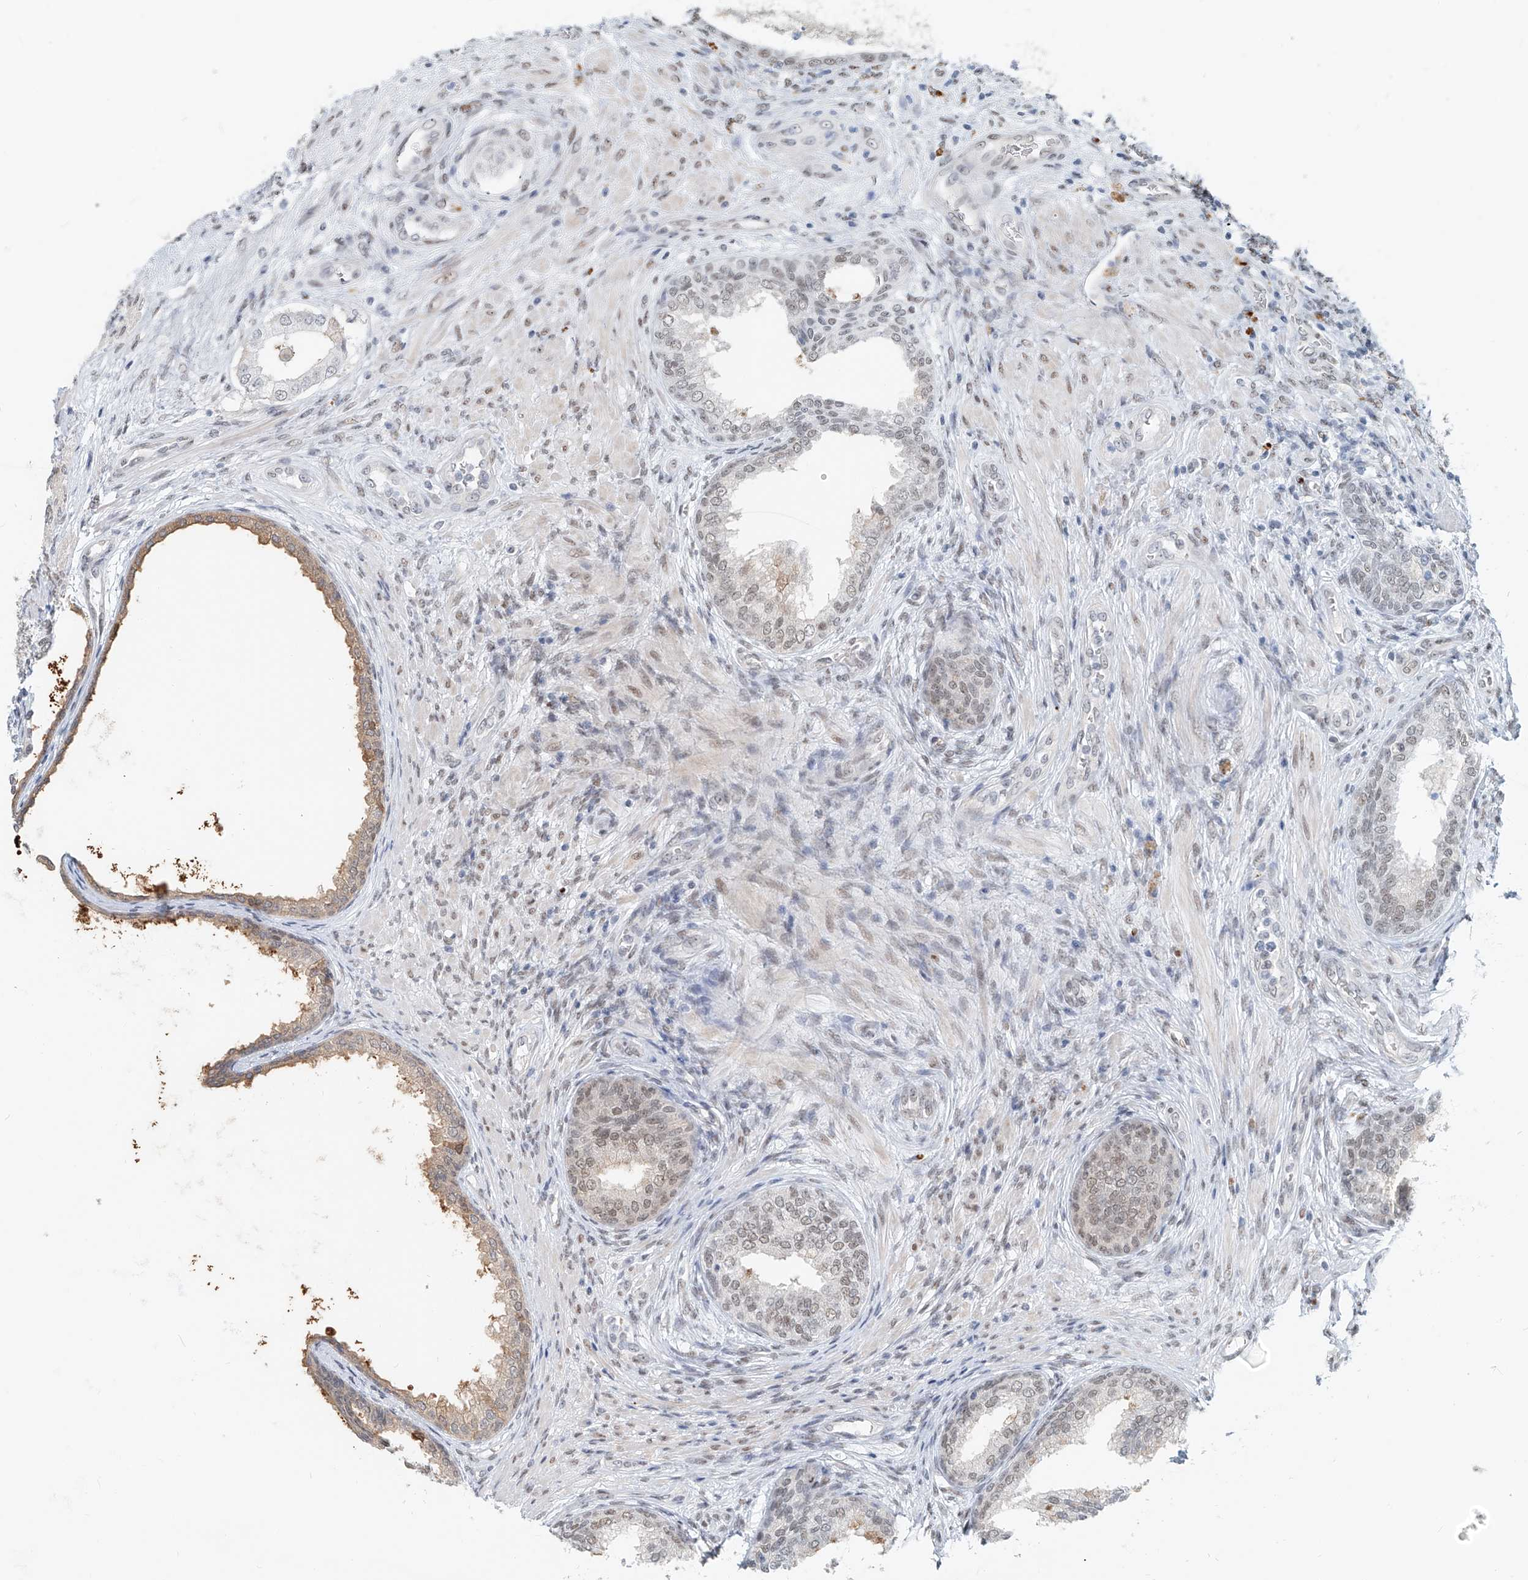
{"staining": {"intensity": "weak", "quantity": "25%-75%", "location": "cytoplasmic/membranous,nuclear"}, "tissue": "prostate", "cell_type": "Glandular cells", "image_type": "normal", "snomed": [{"axis": "morphology", "description": "Normal tissue, NOS"}, {"axis": "topography", "description": "Prostate"}], "caption": "Approximately 25%-75% of glandular cells in normal human prostate exhibit weak cytoplasmic/membranous,nuclear protein expression as visualized by brown immunohistochemical staining.", "gene": "SASH1", "patient": {"sex": "male", "age": 76}}